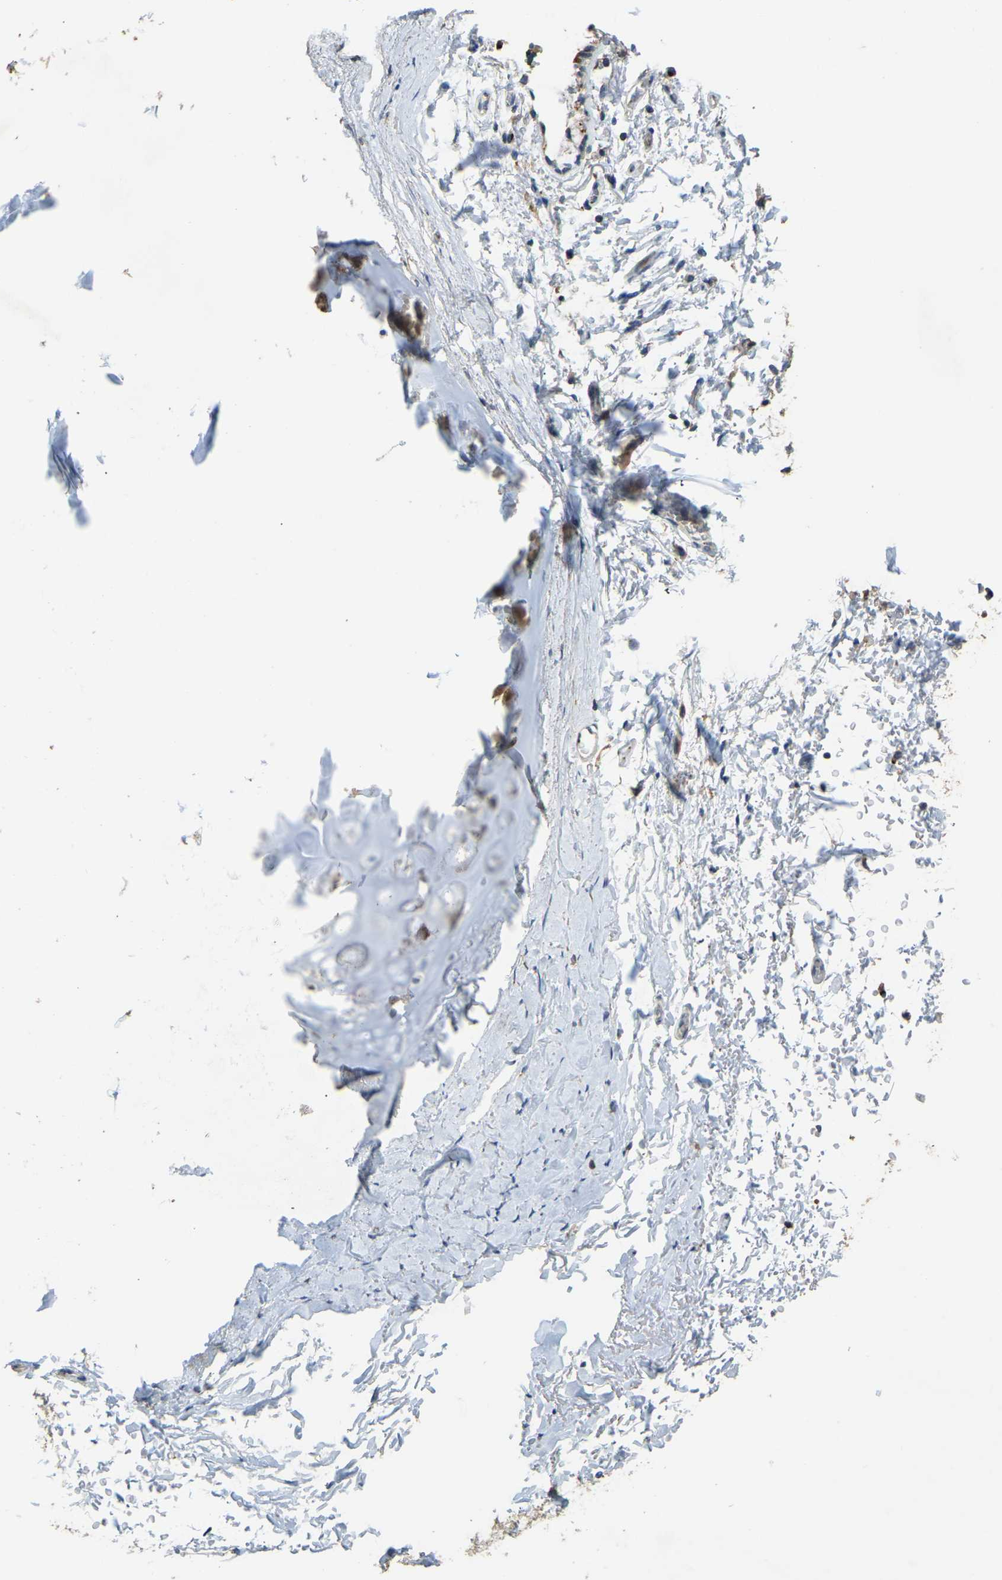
{"staining": {"intensity": "moderate", "quantity": "<25%", "location": "cytoplasmic/membranous"}, "tissue": "adipose tissue", "cell_type": "Adipocytes", "image_type": "normal", "snomed": [{"axis": "morphology", "description": "Normal tissue, NOS"}, {"axis": "topography", "description": "Cartilage tissue"}, {"axis": "topography", "description": "Lung"}], "caption": "Protein staining of unremarkable adipose tissue displays moderate cytoplasmic/membranous staining in approximately <25% of adipocytes. The staining was performed using DAB, with brown indicating positive protein expression. Nuclei are stained blue with hematoxylin.", "gene": "FAM174A", "patient": {"sex": "female", "age": 77}}